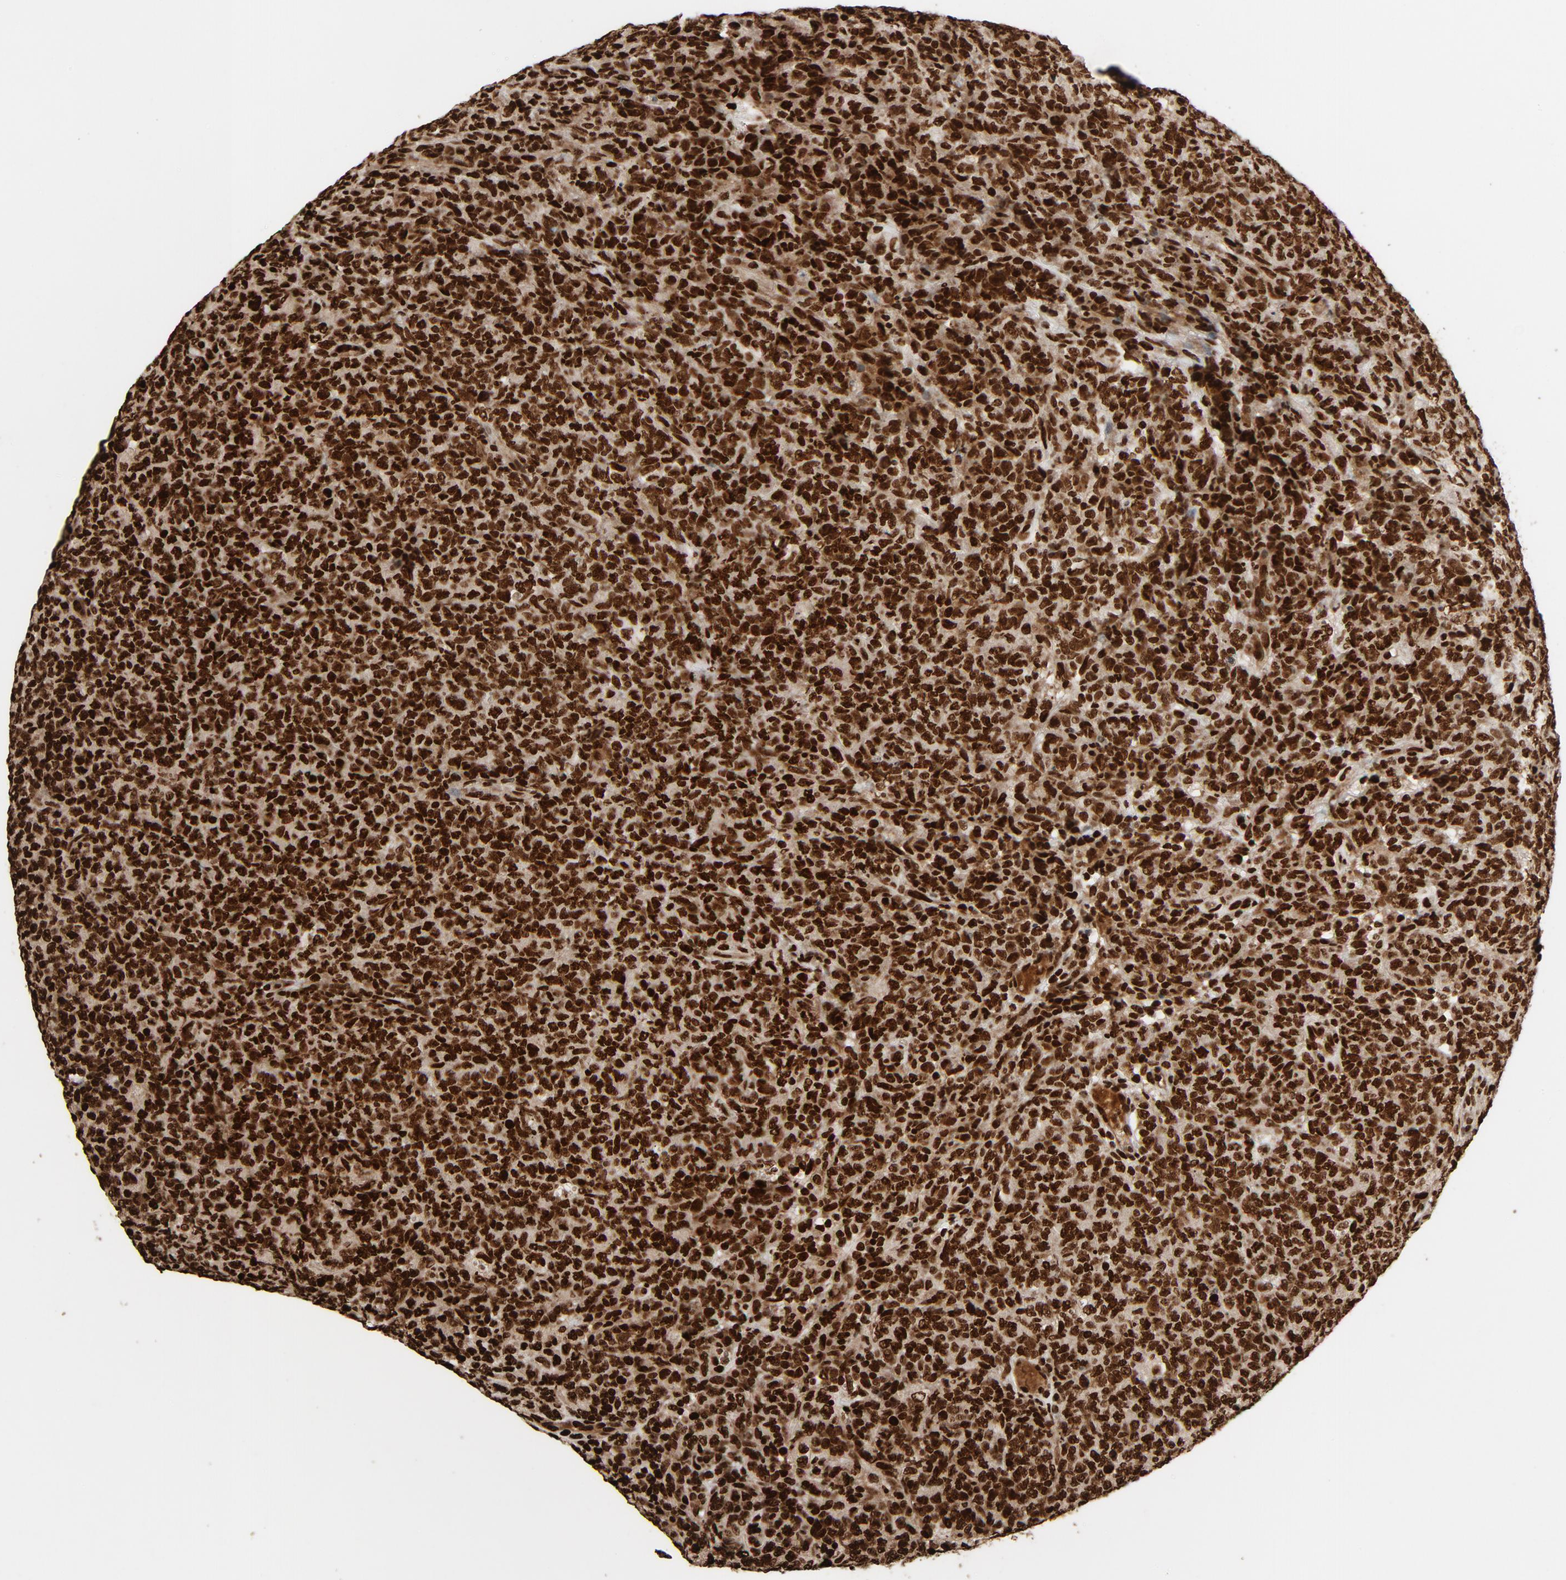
{"staining": {"intensity": "strong", "quantity": ">75%", "location": "nuclear"}, "tissue": "lymphoma", "cell_type": "Tumor cells", "image_type": "cancer", "snomed": [{"axis": "morphology", "description": "Malignant lymphoma, non-Hodgkin's type, High grade"}, {"axis": "topography", "description": "Tonsil"}], "caption": "Immunohistochemistry (IHC) staining of lymphoma, which demonstrates high levels of strong nuclear staining in about >75% of tumor cells indicating strong nuclear protein expression. The staining was performed using DAB (brown) for protein detection and nuclei were counterstained in hematoxylin (blue).", "gene": "TP53BP1", "patient": {"sex": "female", "age": 36}}